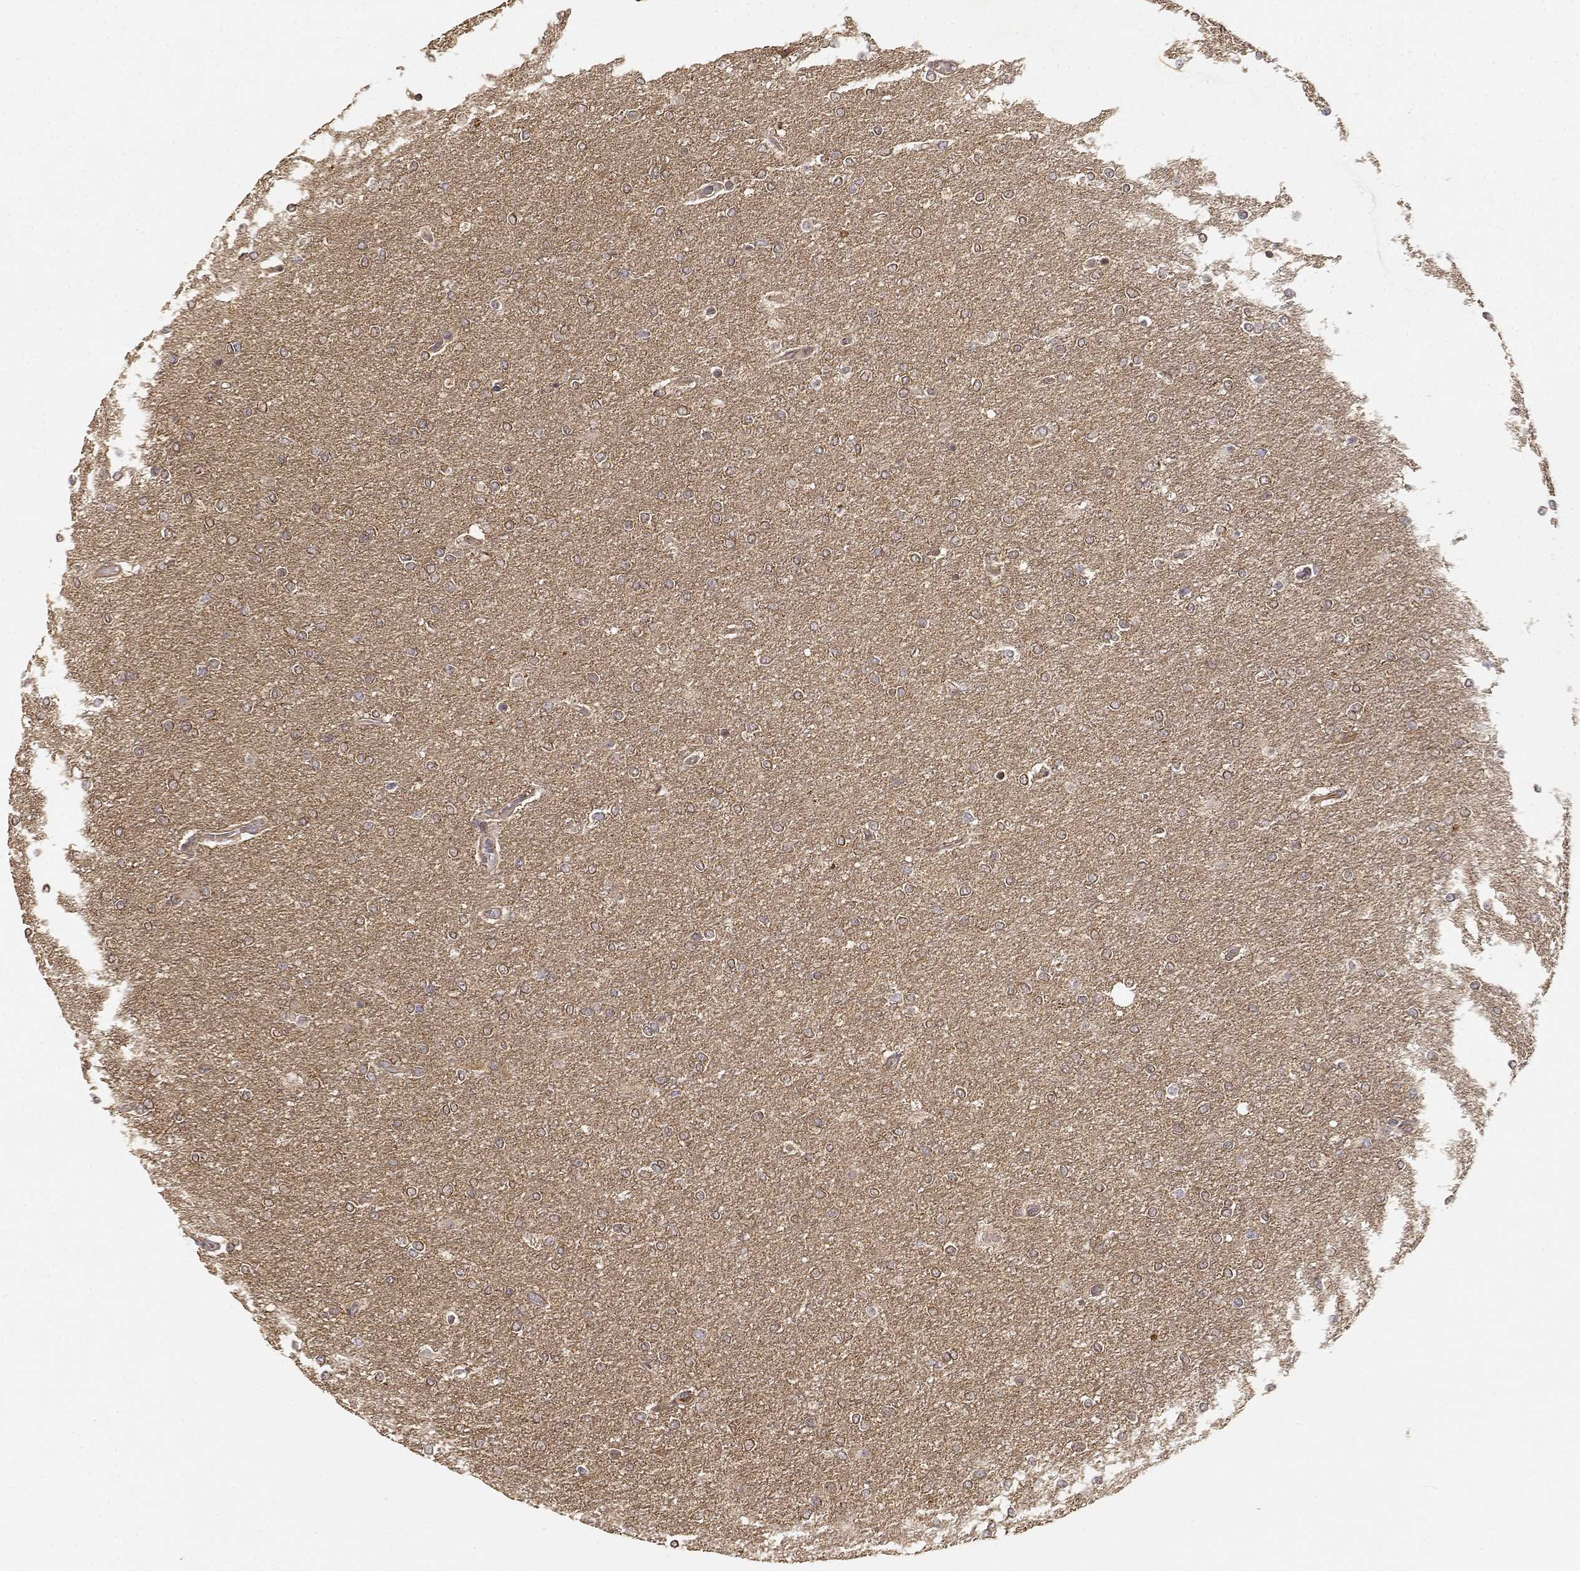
{"staining": {"intensity": "weak", "quantity": ">75%", "location": "cytoplasmic/membranous"}, "tissue": "glioma", "cell_type": "Tumor cells", "image_type": "cancer", "snomed": [{"axis": "morphology", "description": "Glioma, malignant, High grade"}, {"axis": "topography", "description": "Brain"}], "caption": "Immunohistochemical staining of malignant glioma (high-grade) exhibits low levels of weak cytoplasmic/membranous protein staining in approximately >75% of tumor cells.", "gene": "PICK1", "patient": {"sex": "female", "age": 61}}